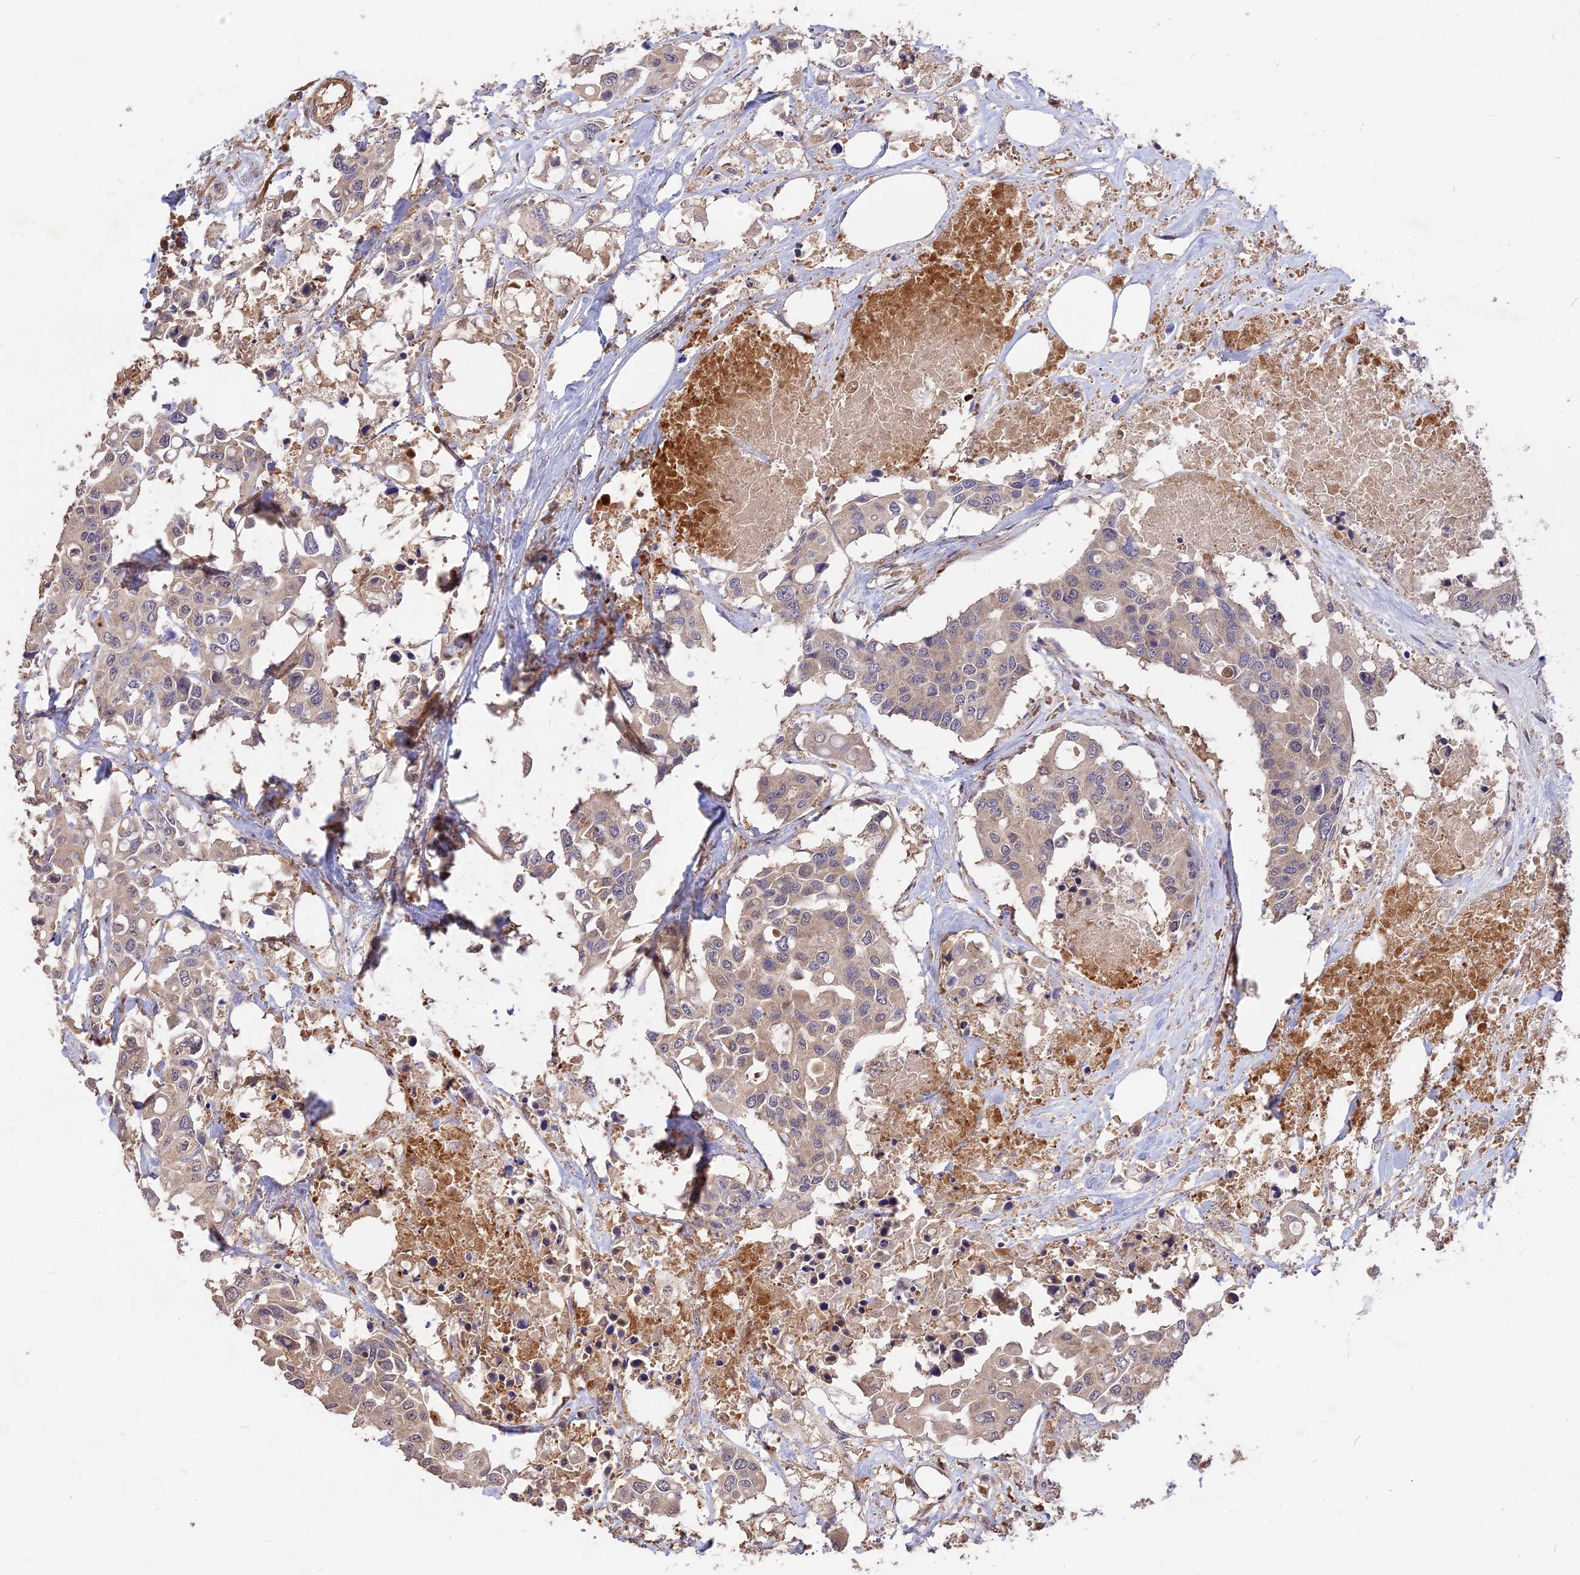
{"staining": {"intensity": "weak", "quantity": ">75%", "location": "cytoplasmic/membranous"}, "tissue": "colorectal cancer", "cell_type": "Tumor cells", "image_type": "cancer", "snomed": [{"axis": "morphology", "description": "Adenocarcinoma, NOS"}, {"axis": "topography", "description": "Colon"}], "caption": "Colorectal cancer tissue reveals weak cytoplasmic/membranous staining in about >75% of tumor cells", "gene": "SAC3D1", "patient": {"sex": "male", "age": 77}}